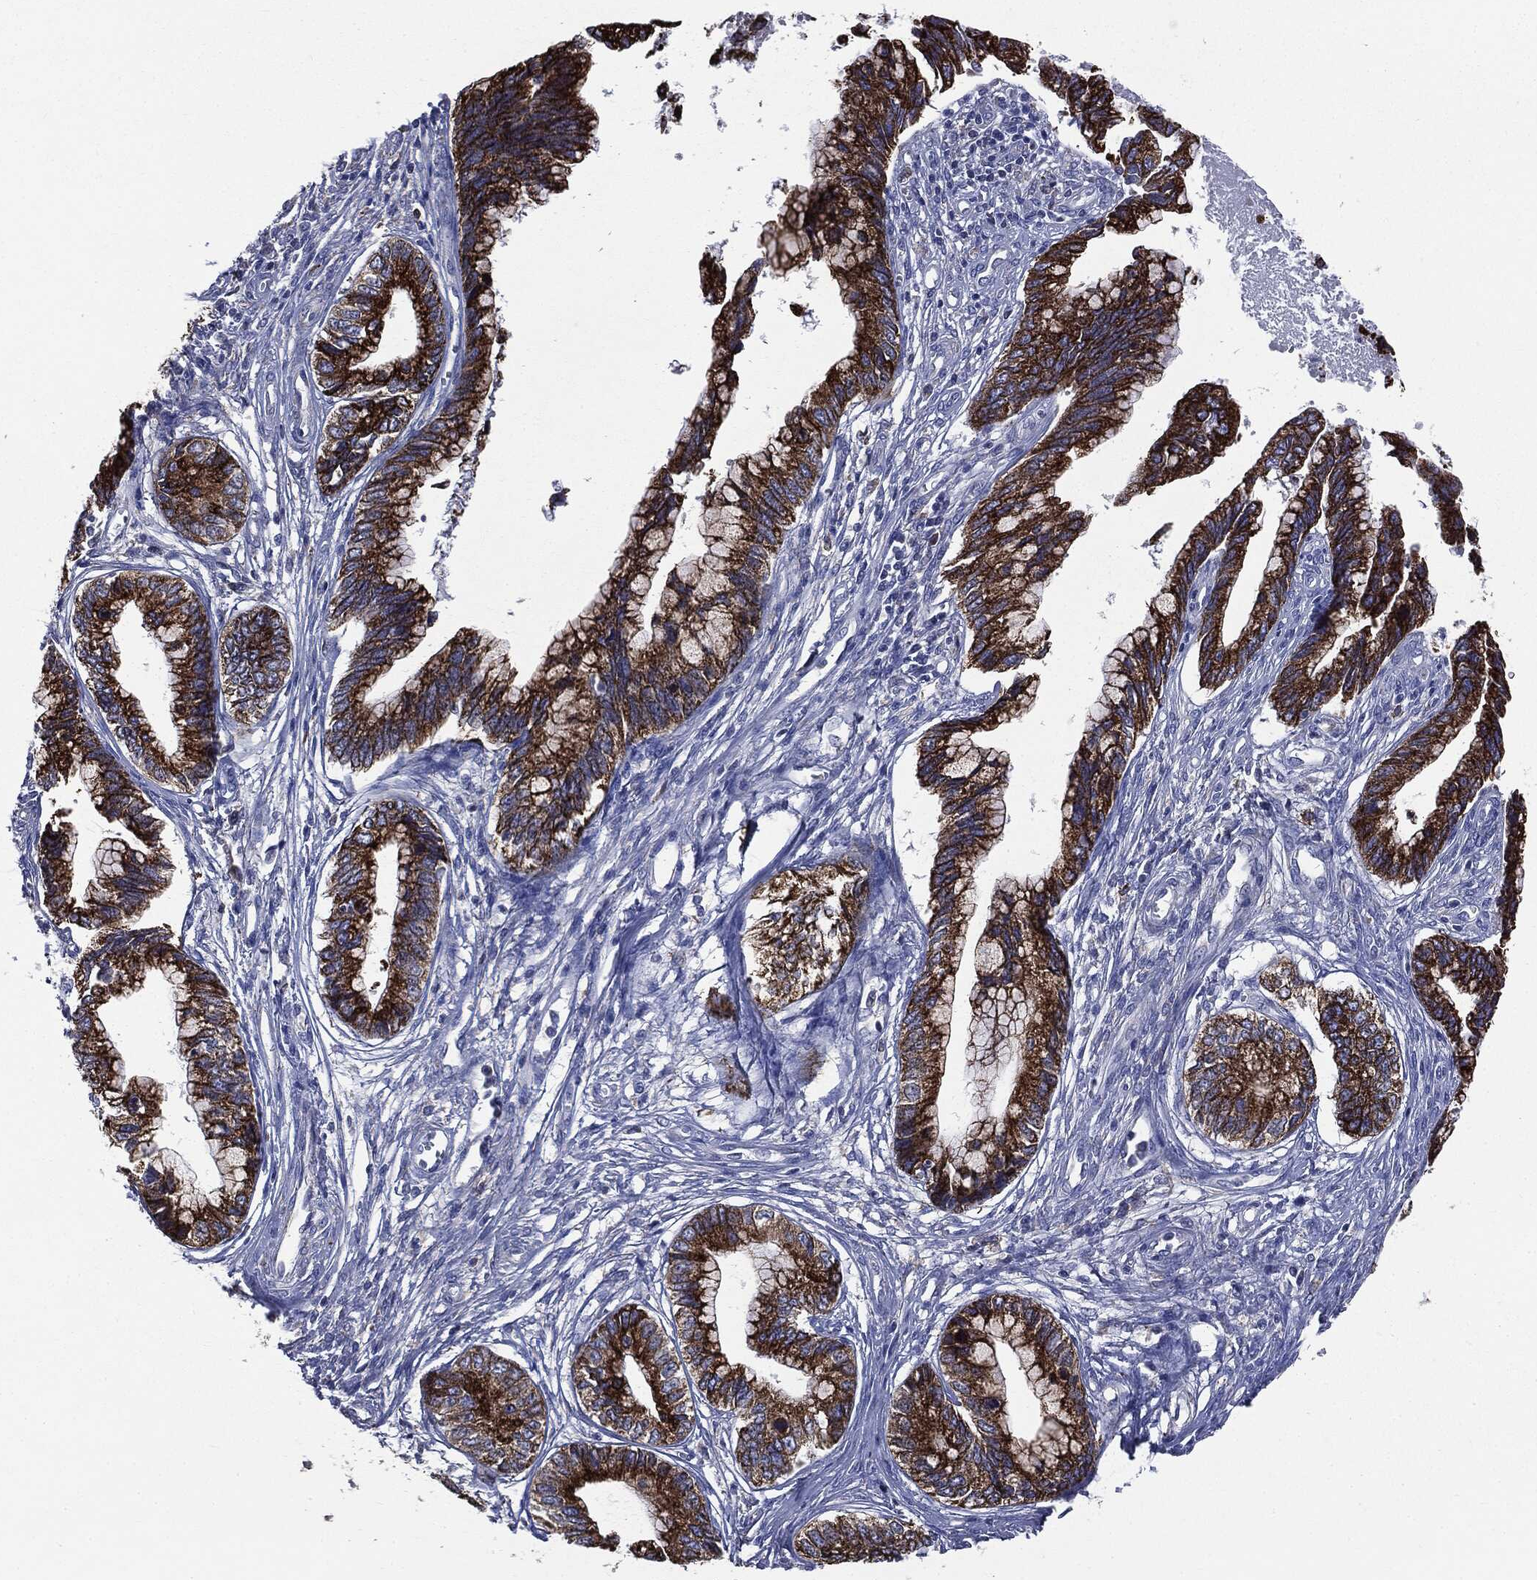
{"staining": {"intensity": "strong", "quantity": ">75%", "location": "cytoplasmic/membranous"}, "tissue": "cervical cancer", "cell_type": "Tumor cells", "image_type": "cancer", "snomed": [{"axis": "morphology", "description": "Adenocarcinoma, NOS"}, {"axis": "topography", "description": "Cervix"}], "caption": "A high-resolution histopathology image shows immunohistochemistry (IHC) staining of cervical adenocarcinoma, which reveals strong cytoplasmic/membranous positivity in about >75% of tumor cells.", "gene": "PTGS2", "patient": {"sex": "female", "age": 44}}